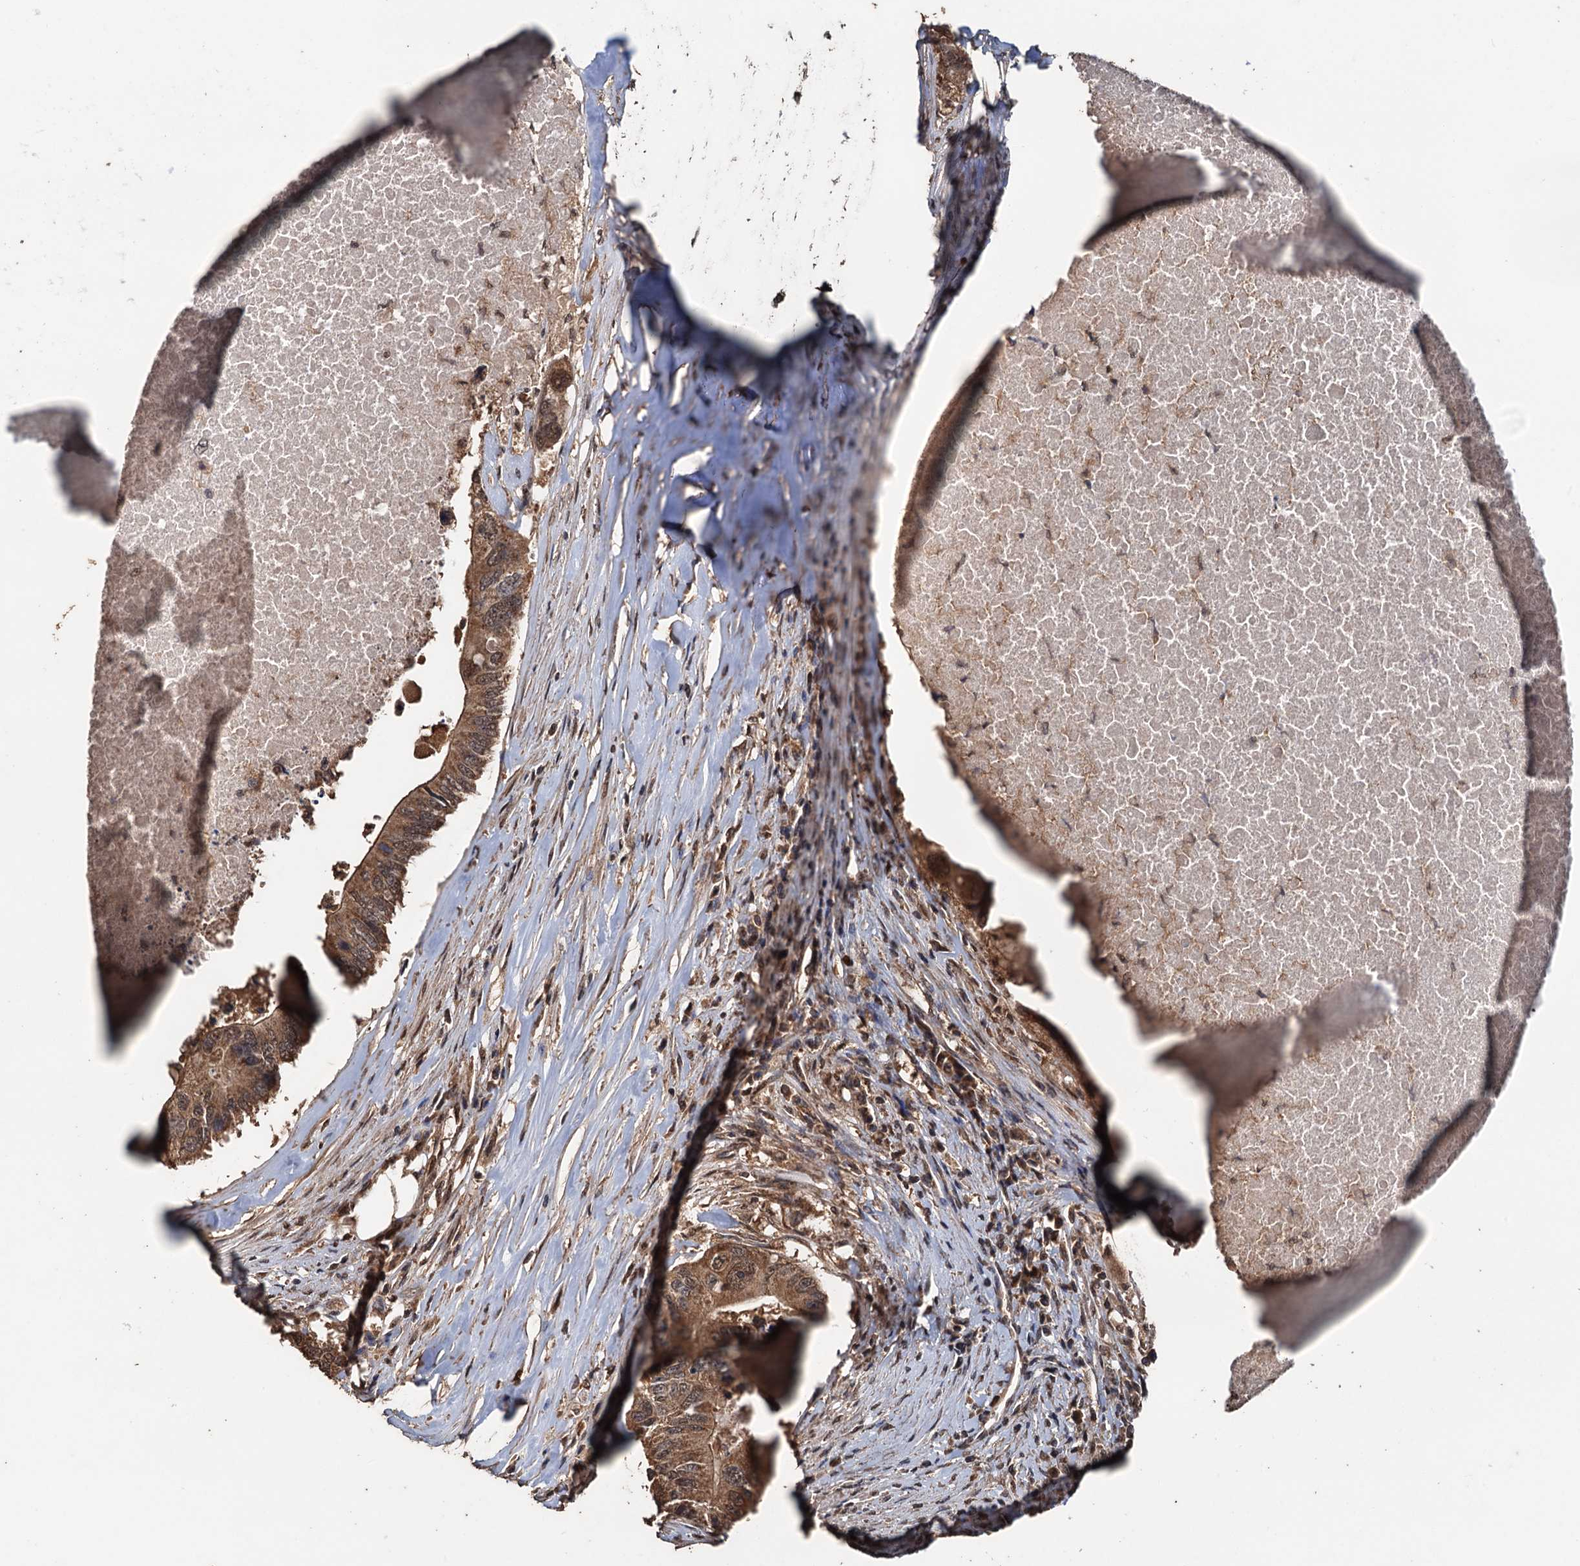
{"staining": {"intensity": "moderate", "quantity": ">75%", "location": "cytoplasmic/membranous,nuclear"}, "tissue": "colorectal cancer", "cell_type": "Tumor cells", "image_type": "cancer", "snomed": [{"axis": "morphology", "description": "Adenocarcinoma, NOS"}, {"axis": "topography", "description": "Colon"}], "caption": "Human colorectal adenocarcinoma stained for a protein (brown) shows moderate cytoplasmic/membranous and nuclear positive staining in about >75% of tumor cells.", "gene": "PSMD9", "patient": {"sex": "male", "age": 71}}